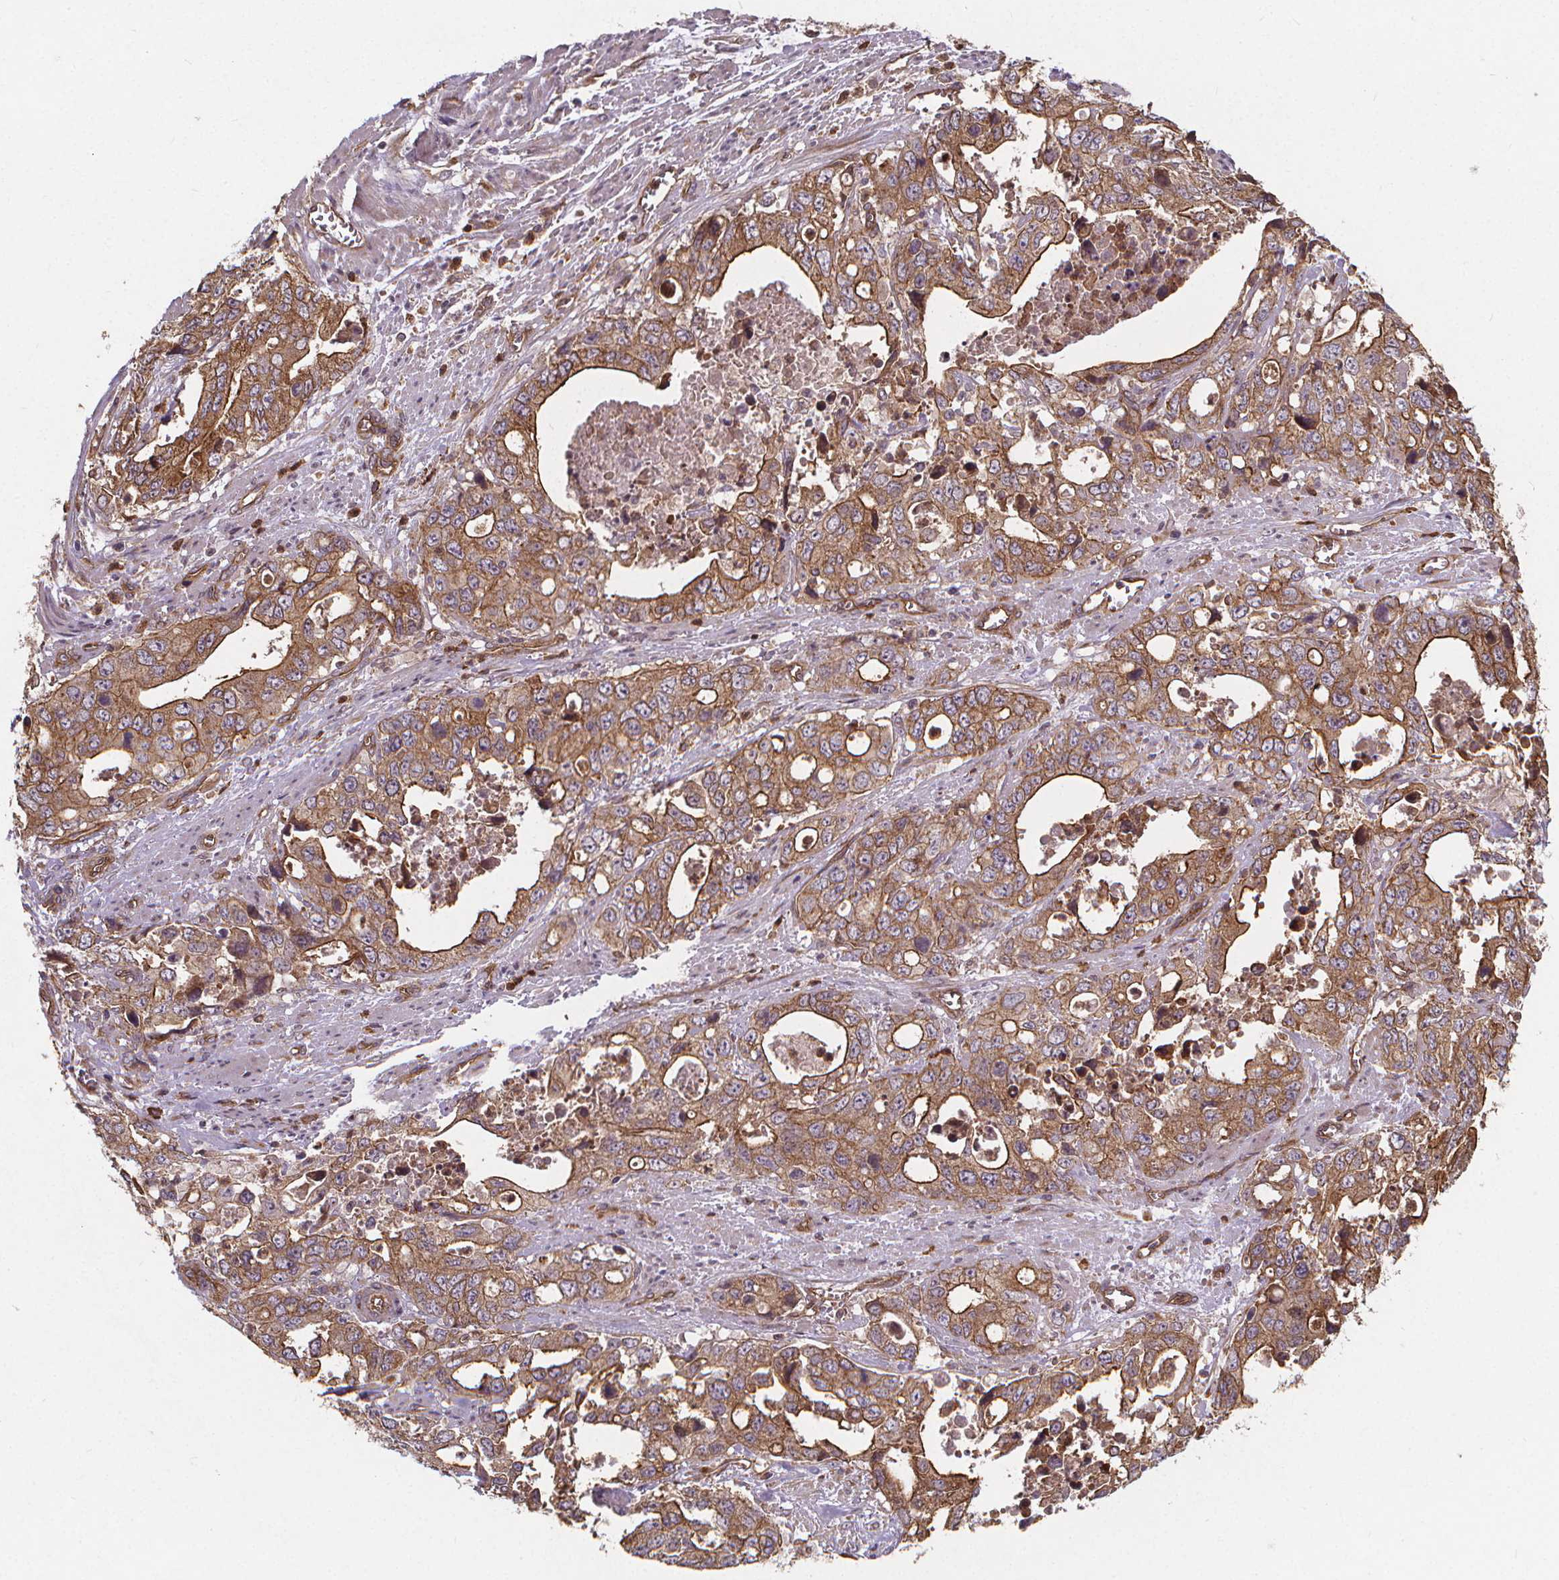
{"staining": {"intensity": "moderate", "quantity": ">75%", "location": "cytoplasmic/membranous"}, "tissue": "stomach cancer", "cell_type": "Tumor cells", "image_type": "cancer", "snomed": [{"axis": "morphology", "description": "Adenocarcinoma, NOS"}, {"axis": "topography", "description": "Stomach, upper"}], "caption": "An image of stomach cancer (adenocarcinoma) stained for a protein demonstrates moderate cytoplasmic/membranous brown staining in tumor cells.", "gene": "CLINT1", "patient": {"sex": "male", "age": 74}}